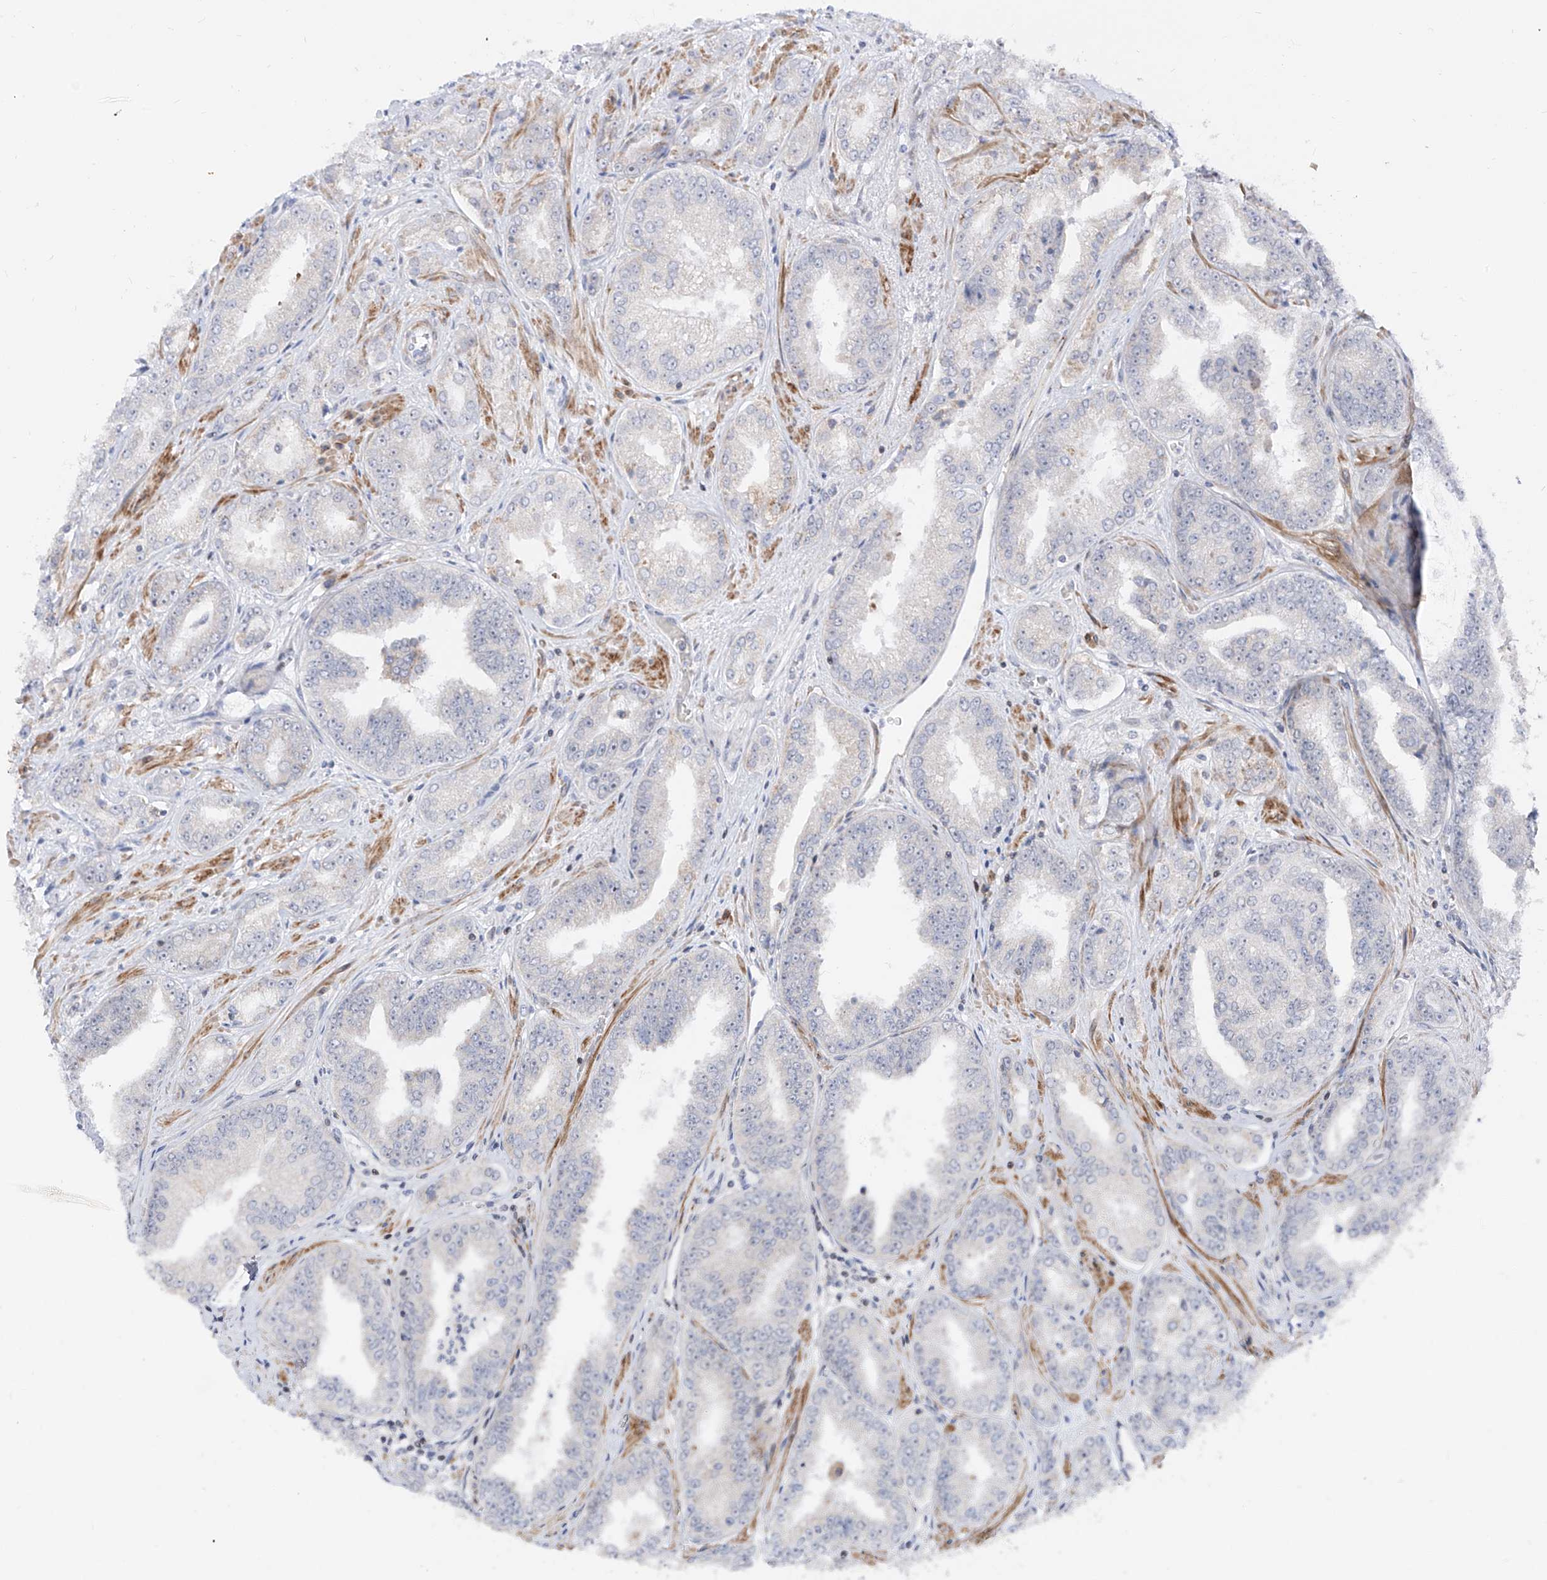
{"staining": {"intensity": "negative", "quantity": "none", "location": "none"}, "tissue": "prostate cancer", "cell_type": "Tumor cells", "image_type": "cancer", "snomed": [{"axis": "morphology", "description": "Adenocarcinoma, High grade"}, {"axis": "topography", "description": "Prostate"}], "caption": "Histopathology image shows no significant protein expression in tumor cells of prostate adenocarcinoma (high-grade). (Immunohistochemistry (ihc), brightfield microscopy, high magnification).", "gene": "ZNF180", "patient": {"sex": "male", "age": 71}}